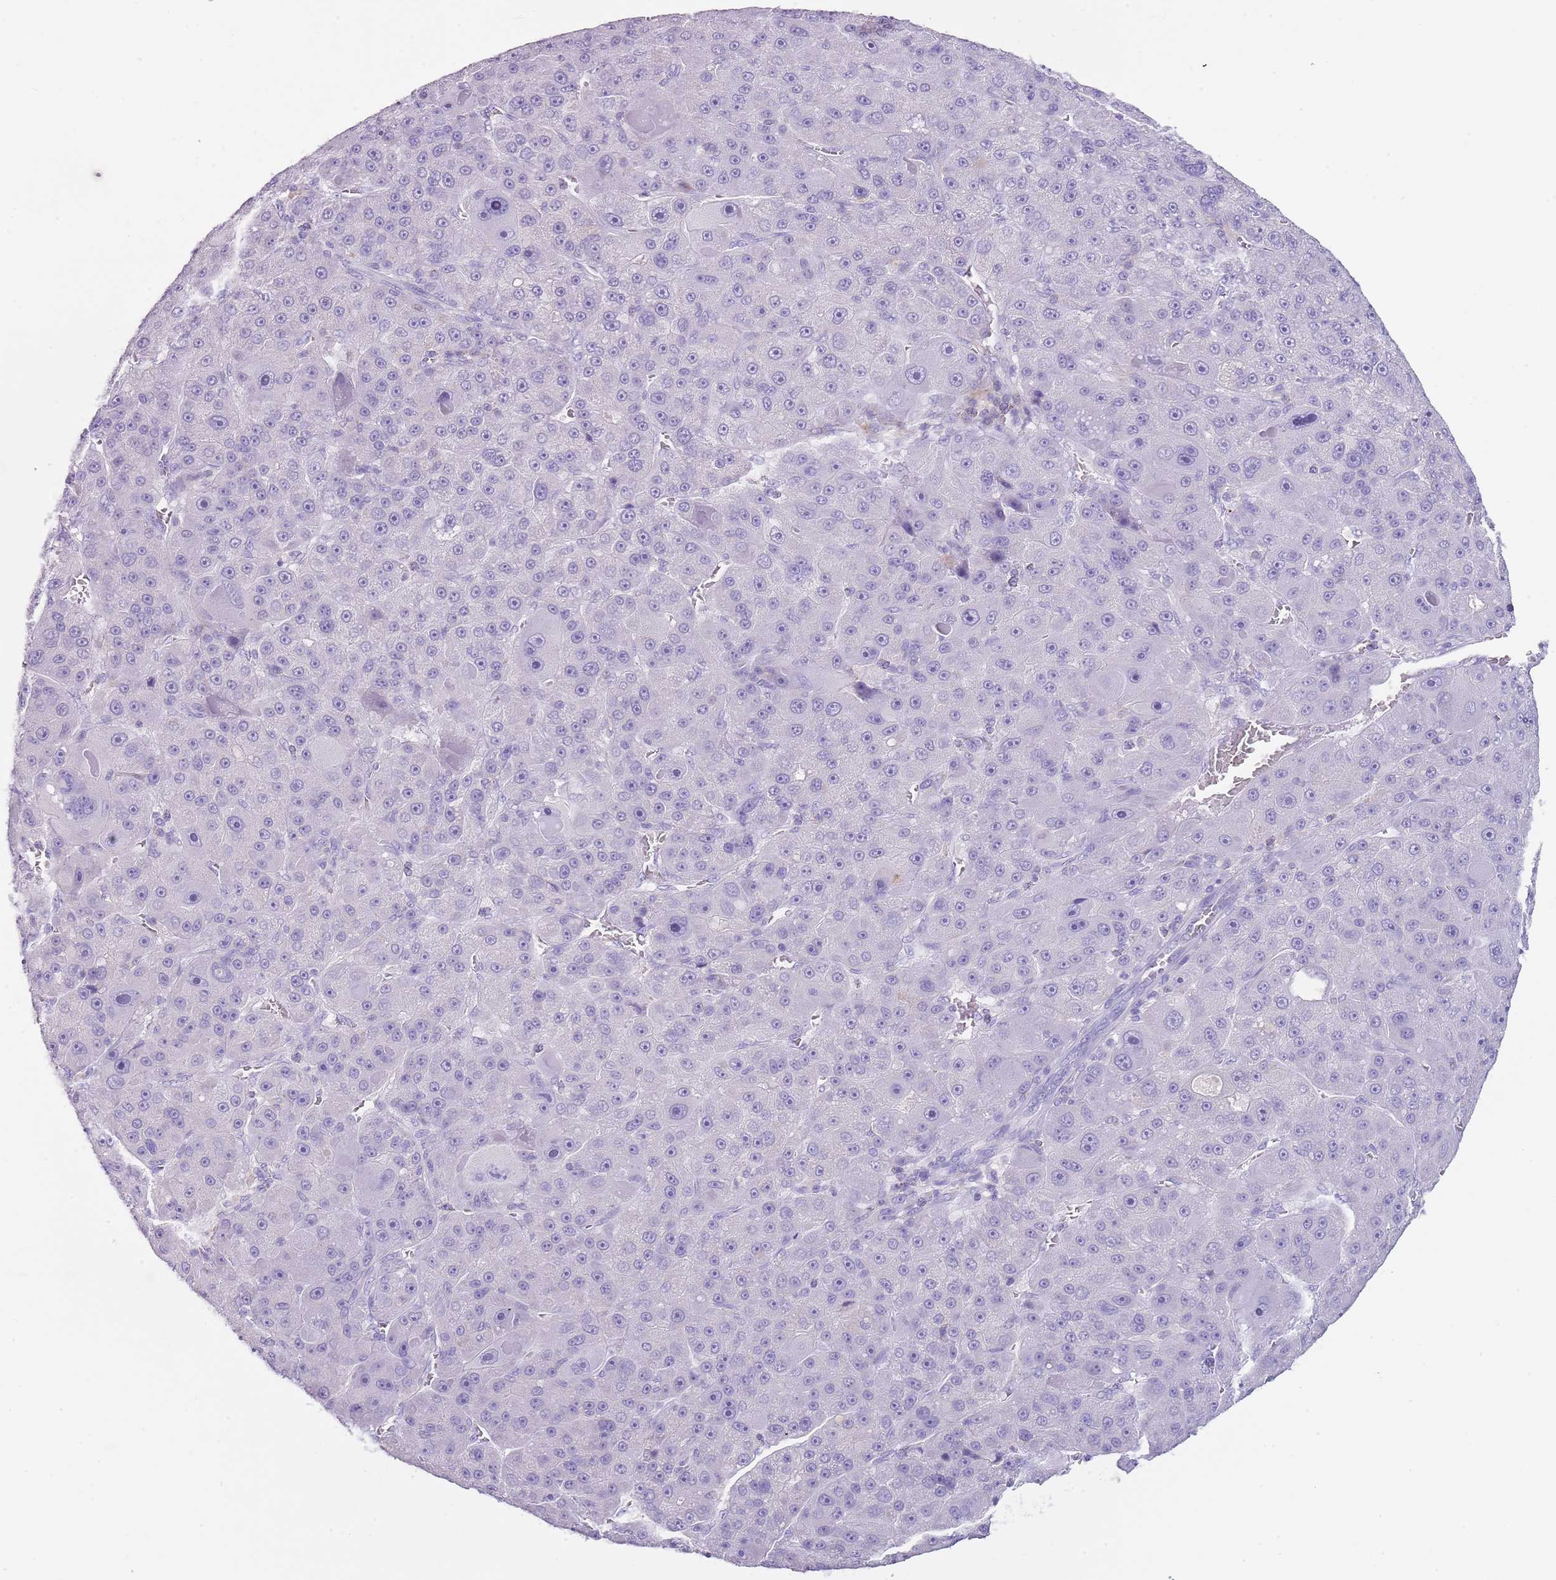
{"staining": {"intensity": "negative", "quantity": "none", "location": "none"}, "tissue": "liver cancer", "cell_type": "Tumor cells", "image_type": "cancer", "snomed": [{"axis": "morphology", "description": "Carcinoma, Hepatocellular, NOS"}, {"axis": "topography", "description": "Liver"}], "caption": "Tumor cells show no significant staining in liver cancer.", "gene": "NBPF20", "patient": {"sex": "male", "age": 76}}